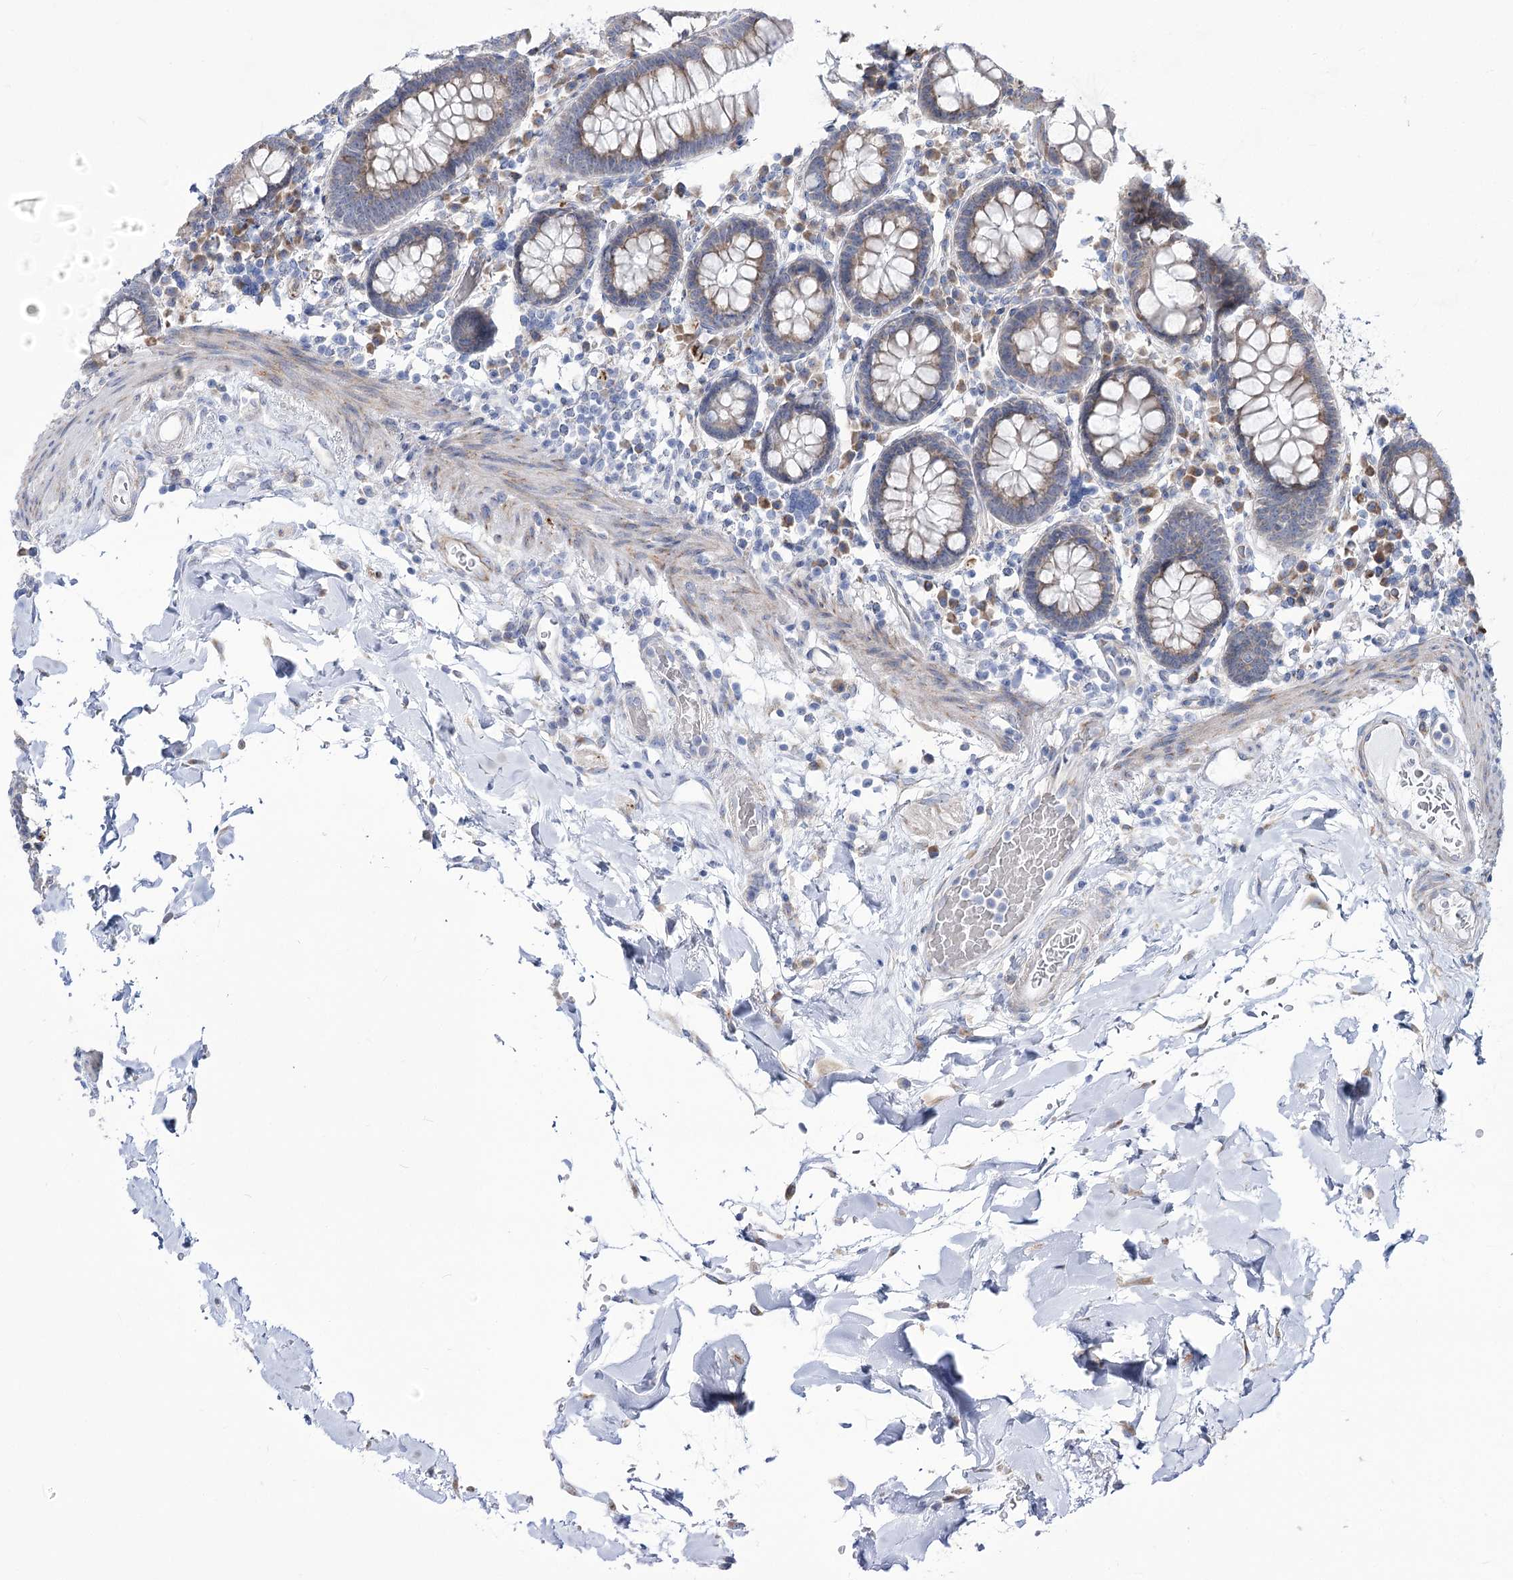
{"staining": {"intensity": "negative", "quantity": "none", "location": "none"}, "tissue": "colon", "cell_type": "Endothelial cells", "image_type": "normal", "snomed": [{"axis": "morphology", "description": "Normal tissue, NOS"}, {"axis": "topography", "description": "Colon"}], "caption": "The image demonstrates no significant staining in endothelial cells of colon. Nuclei are stained in blue.", "gene": "STT3B", "patient": {"sex": "female", "age": 79}}